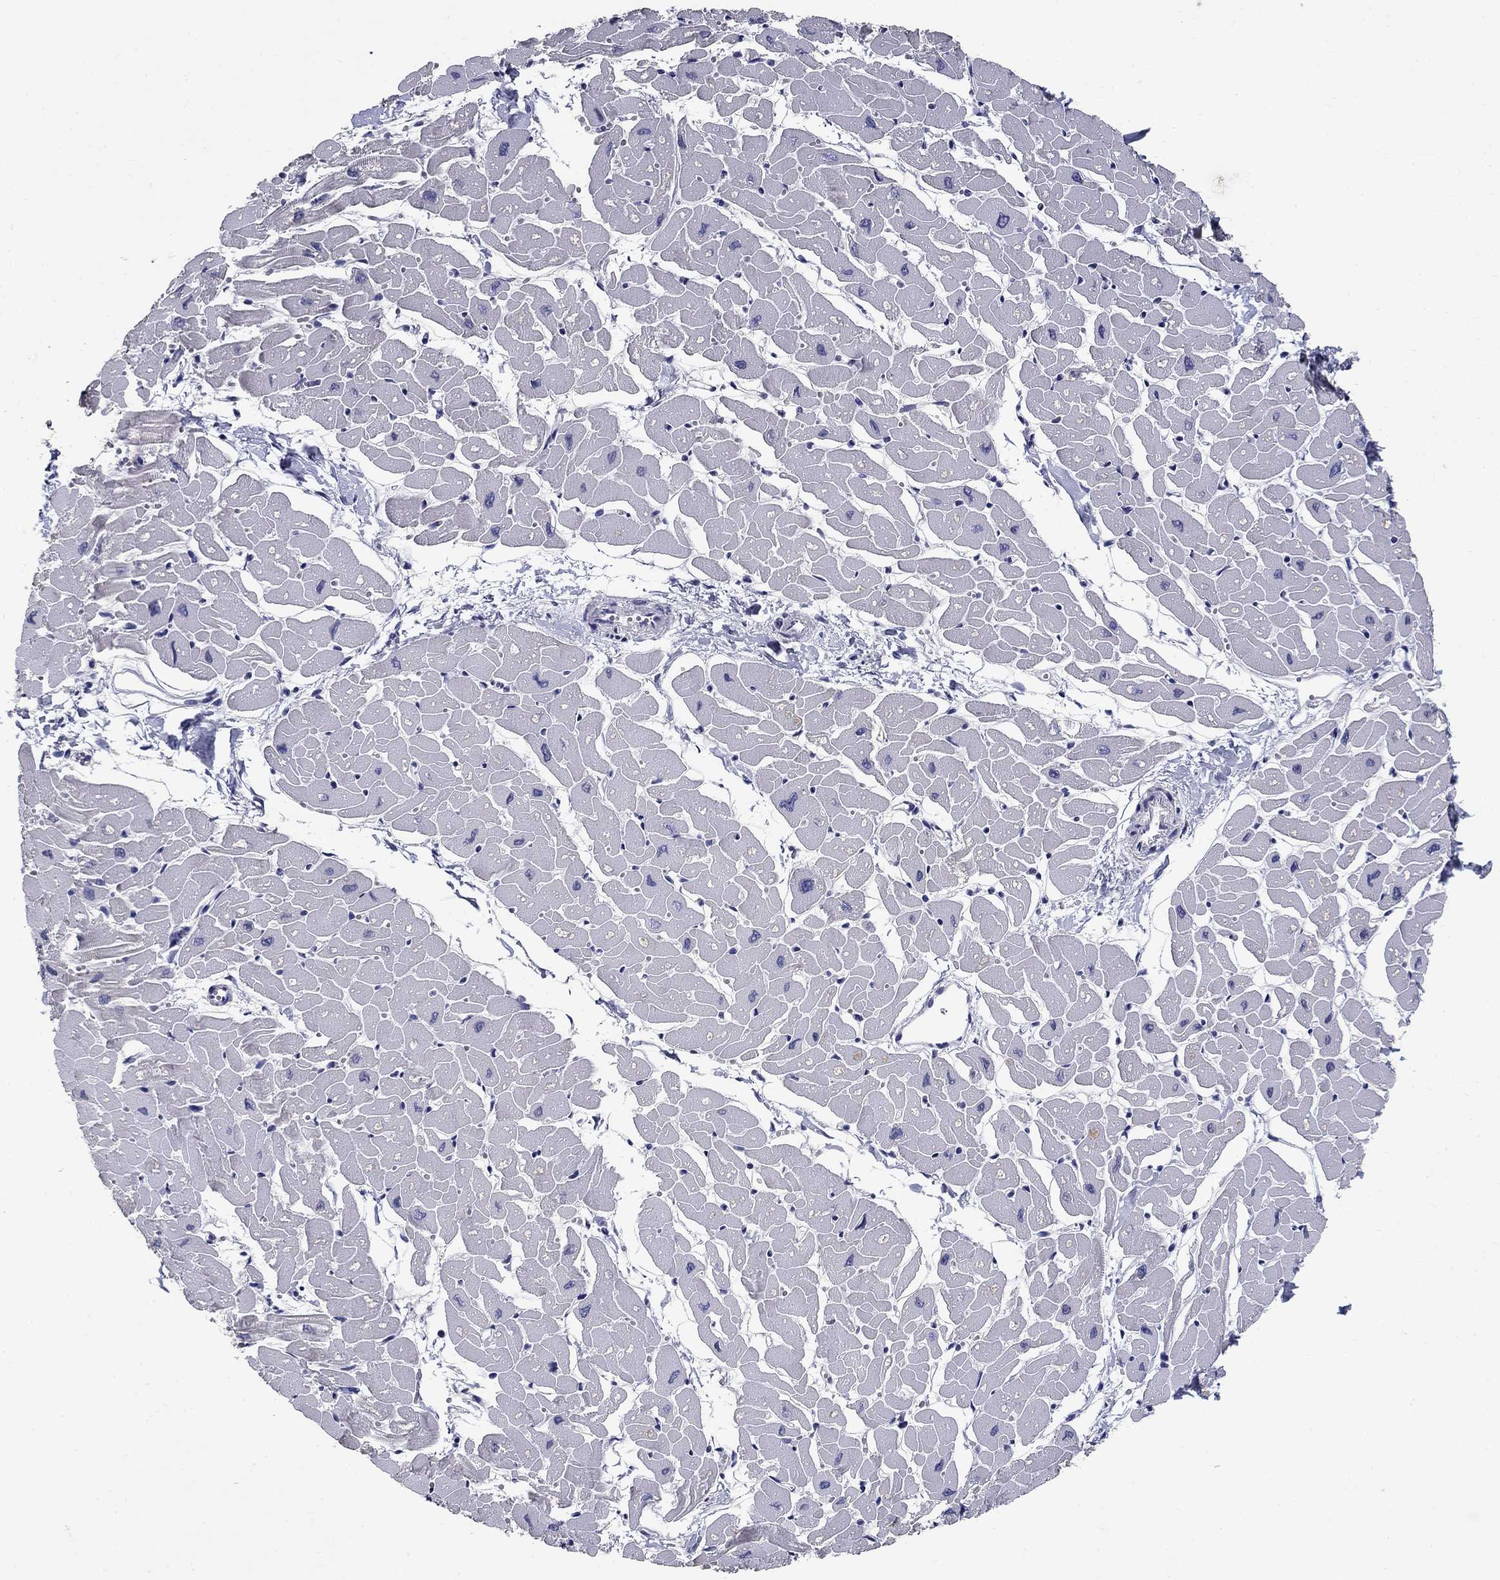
{"staining": {"intensity": "negative", "quantity": "none", "location": "none"}, "tissue": "heart muscle", "cell_type": "Cardiomyocytes", "image_type": "normal", "snomed": [{"axis": "morphology", "description": "Normal tissue, NOS"}, {"axis": "topography", "description": "Heart"}], "caption": "Immunohistochemical staining of unremarkable heart muscle displays no significant positivity in cardiomyocytes. Brightfield microscopy of immunohistochemistry stained with DAB (brown) and hematoxylin (blue), captured at high magnification.", "gene": "POMC", "patient": {"sex": "male", "age": 57}}